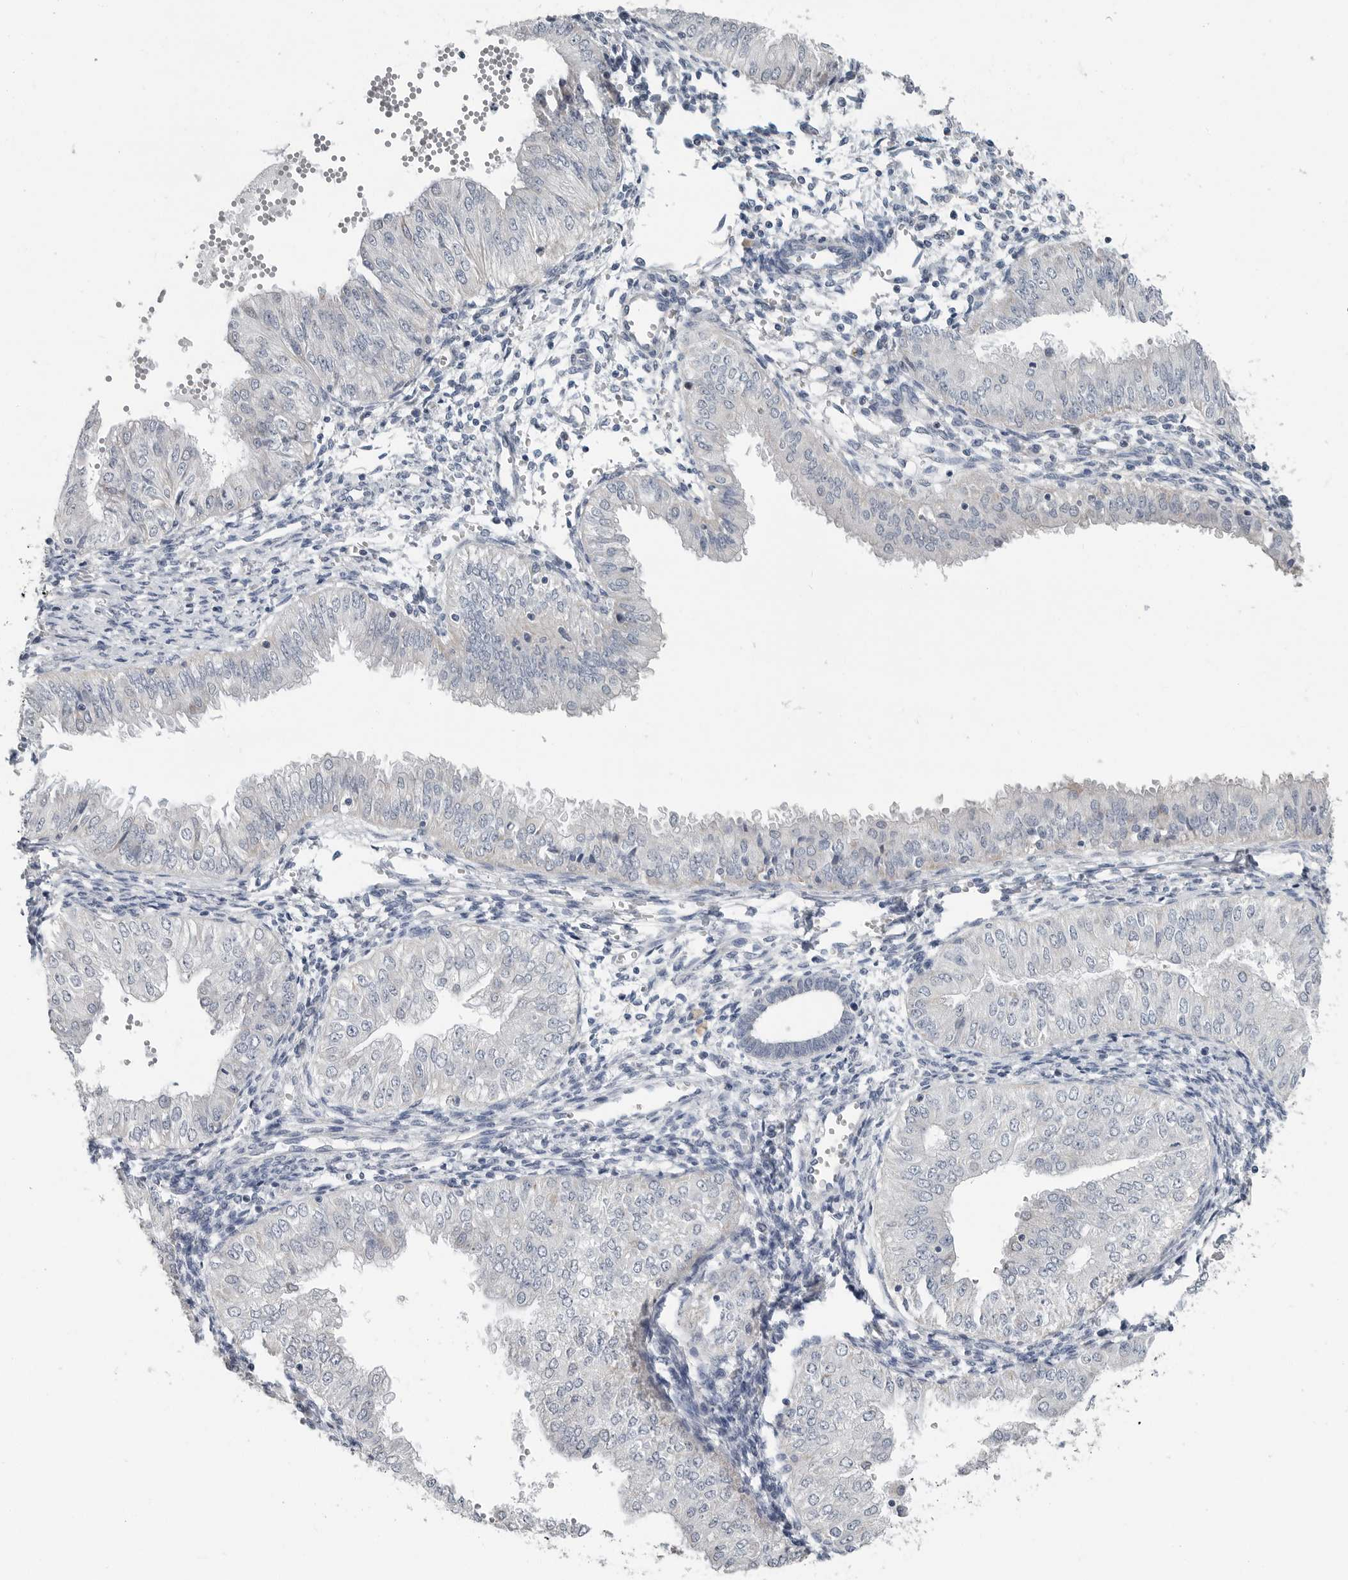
{"staining": {"intensity": "negative", "quantity": "none", "location": "none"}, "tissue": "endometrial cancer", "cell_type": "Tumor cells", "image_type": "cancer", "snomed": [{"axis": "morphology", "description": "Normal tissue, NOS"}, {"axis": "morphology", "description": "Adenocarcinoma, NOS"}, {"axis": "topography", "description": "Endometrium"}], "caption": "Endometrial adenocarcinoma was stained to show a protein in brown. There is no significant expression in tumor cells.", "gene": "PLN", "patient": {"sex": "female", "age": 53}}